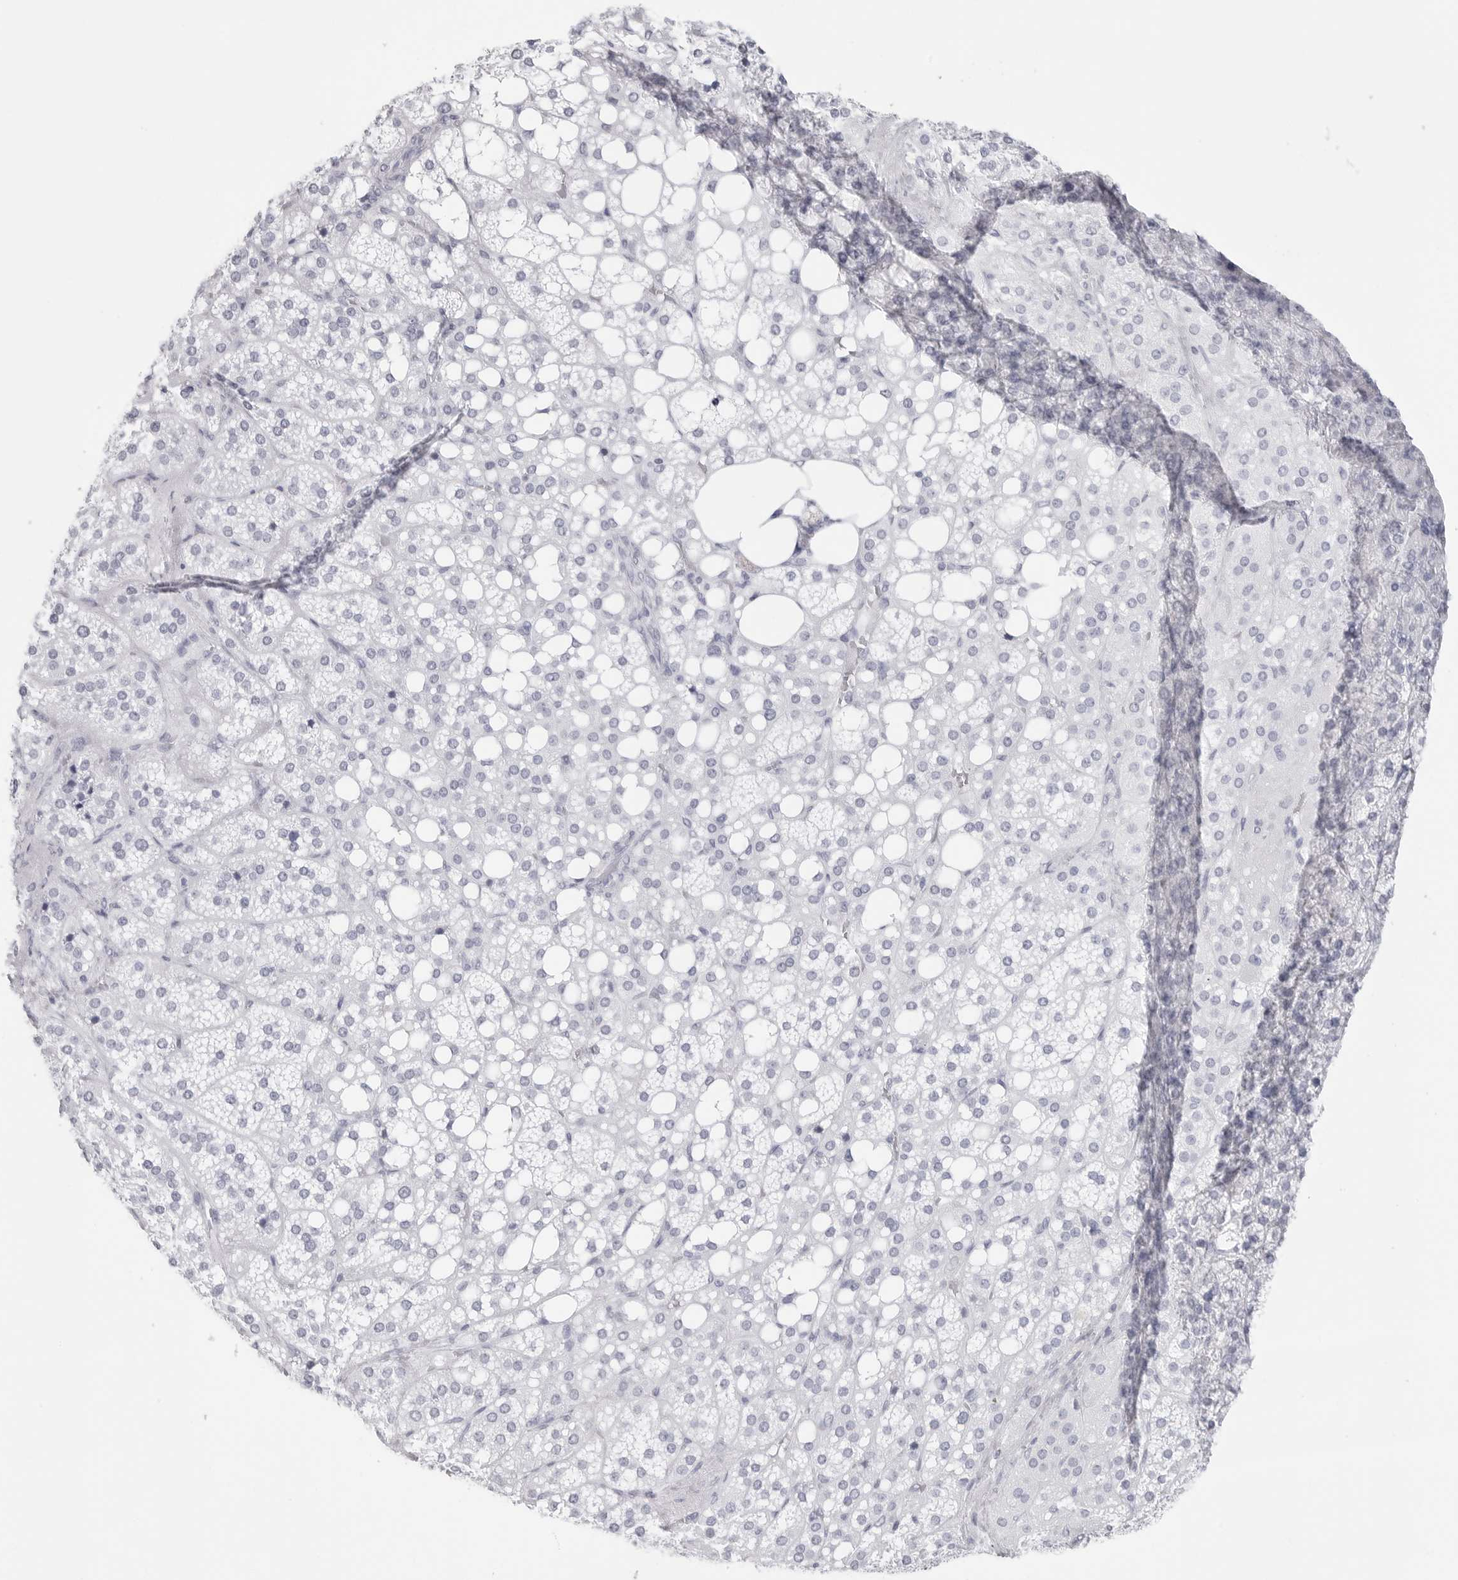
{"staining": {"intensity": "negative", "quantity": "none", "location": "none"}, "tissue": "adrenal gland", "cell_type": "Glandular cells", "image_type": "normal", "snomed": [{"axis": "morphology", "description": "Normal tissue, NOS"}, {"axis": "topography", "description": "Adrenal gland"}], "caption": "Glandular cells are negative for protein expression in normal human adrenal gland.", "gene": "CST2", "patient": {"sex": "female", "age": 59}}